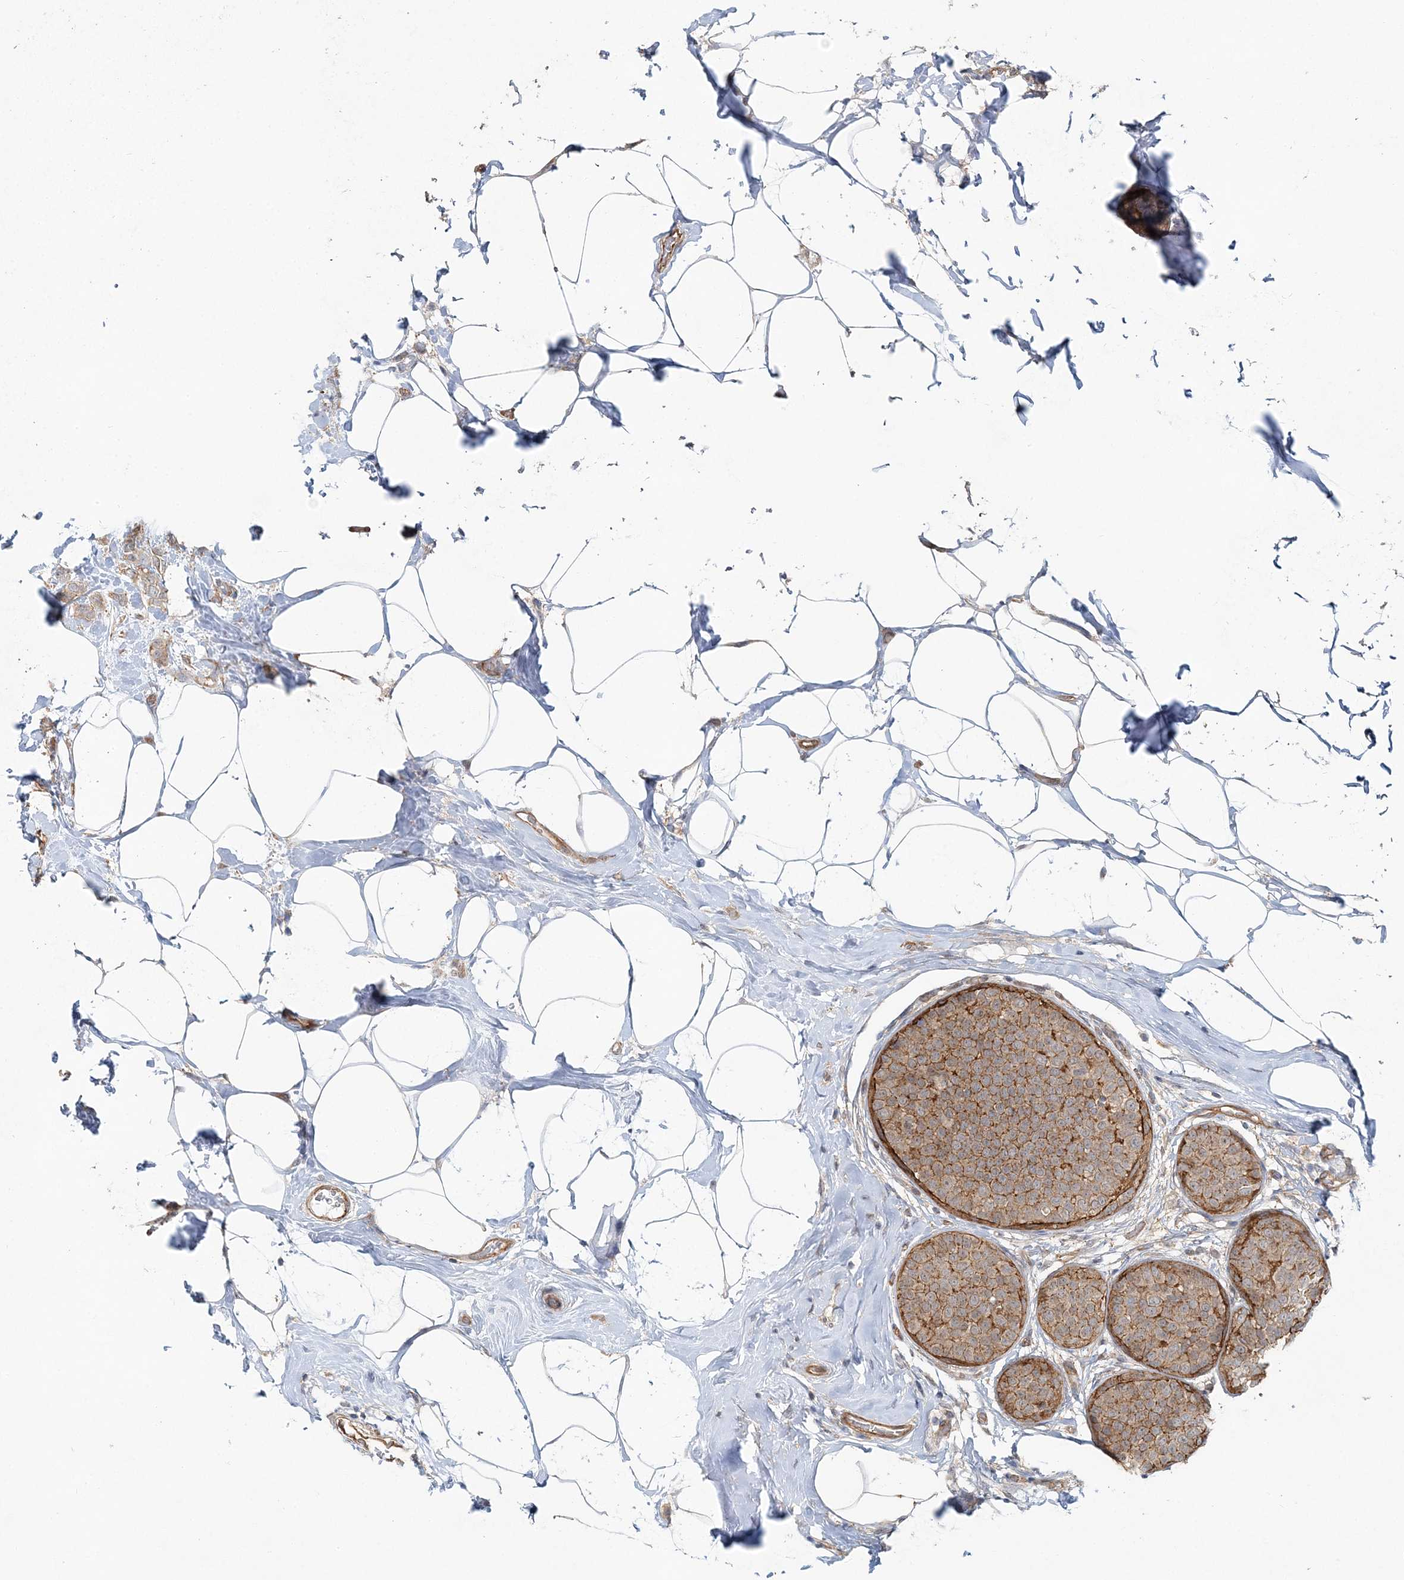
{"staining": {"intensity": "moderate", "quantity": ">75%", "location": "cytoplasmic/membranous"}, "tissue": "breast cancer", "cell_type": "Tumor cells", "image_type": "cancer", "snomed": [{"axis": "morphology", "description": "Lobular carcinoma, in situ"}, {"axis": "morphology", "description": "Lobular carcinoma"}, {"axis": "topography", "description": "Breast"}], "caption": "This histopathology image shows IHC staining of human breast lobular carcinoma in situ, with medium moderate cytoplasmic/membranous expression in approximately >75% of tumor cells.", "gene": "MAT2B", "patient": {"sex": "female", "age": 41}}